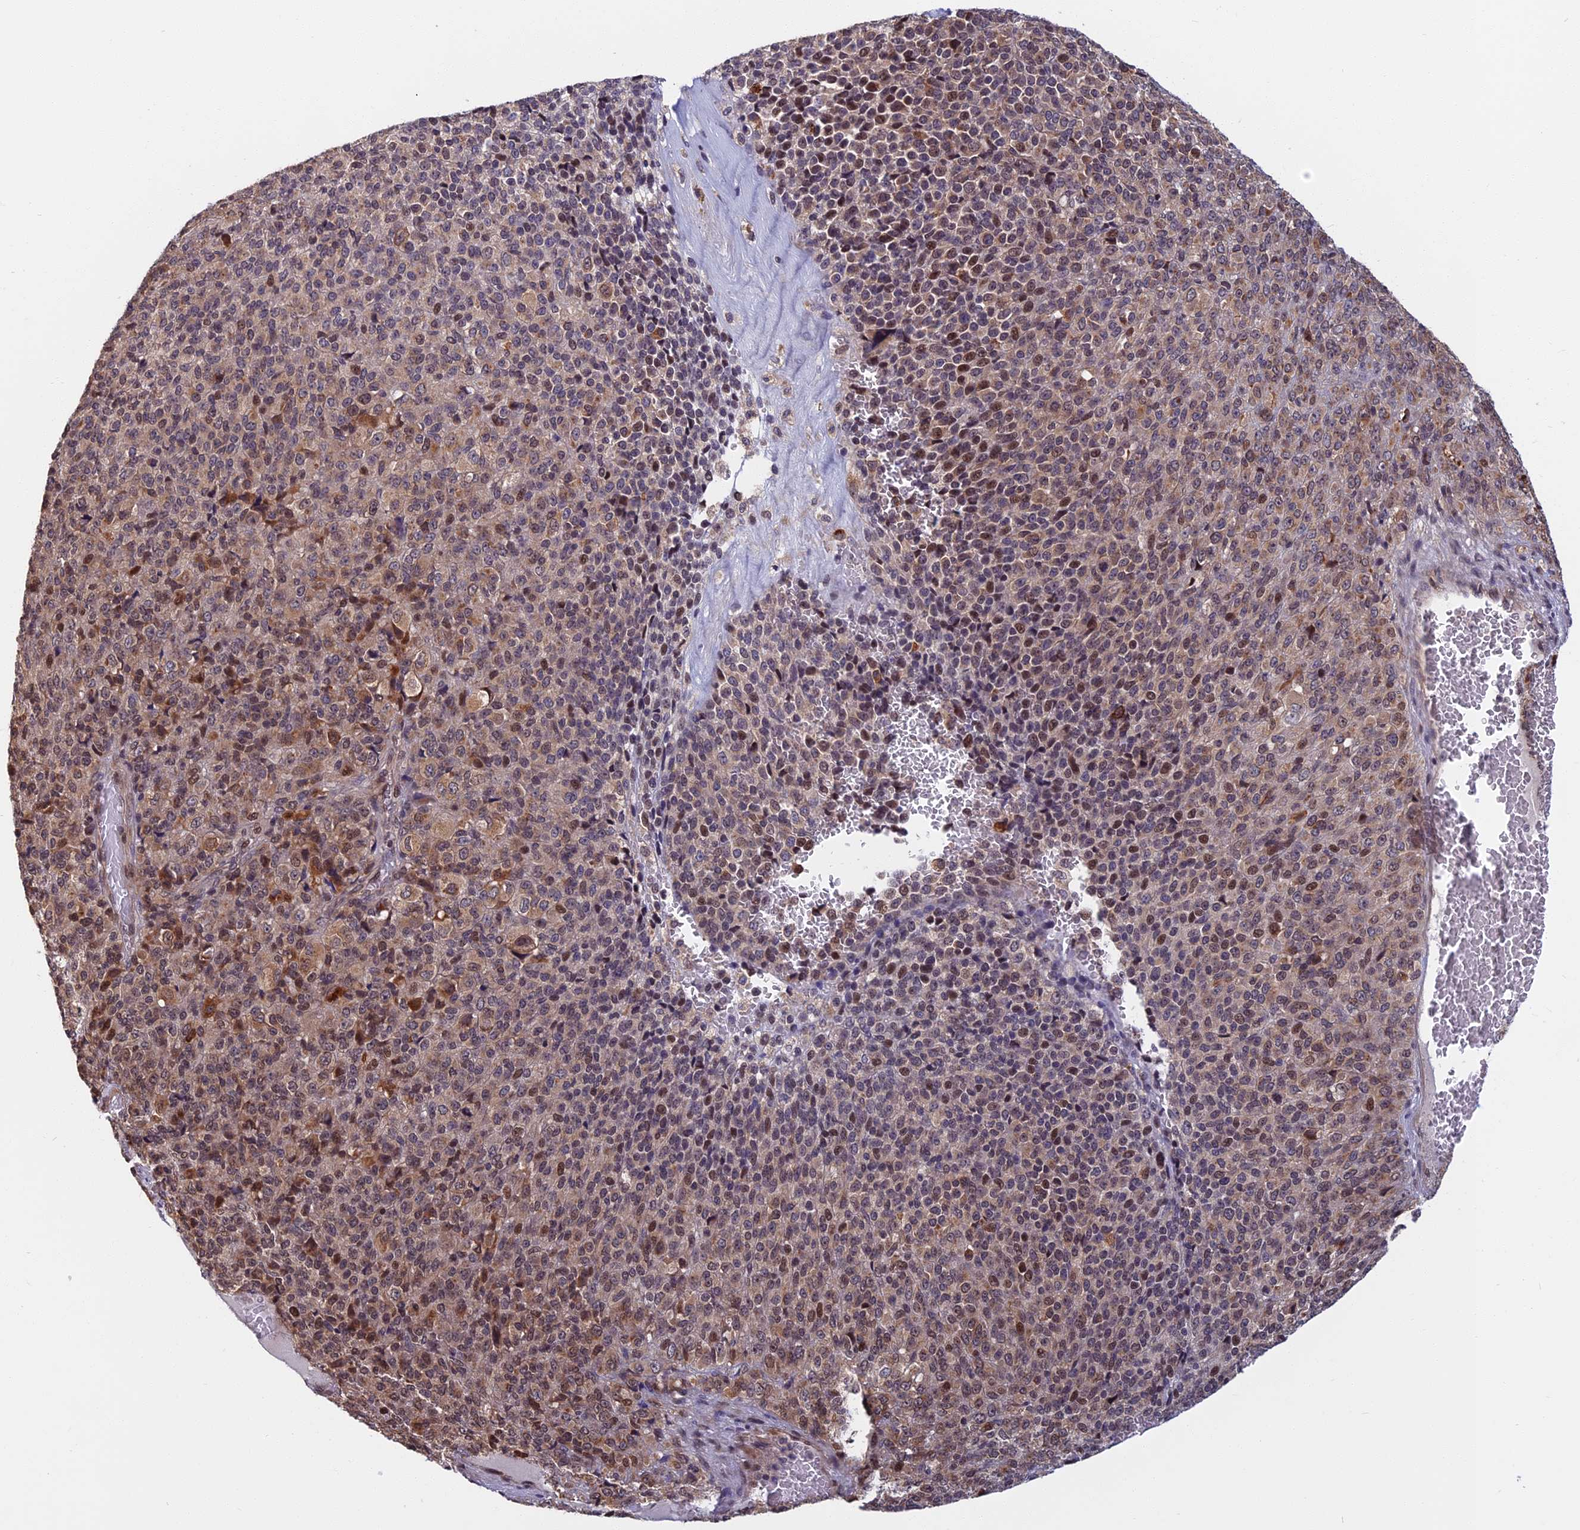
{"staining": {"intensity": "moderate", "quantity": "25%-75%", "location": "cytoplasmic/membranous,nuclear"}, "tissue": "melanoma", "cell_type": "Tumor cells", "image_type": "cancer", "snomed": [{"axis": "morphology", "description": "Malignant melanoma, Metastatic site"}, {"axis": "topography", "description": "Brain"}], "caption": "The immunohistochemical stain shows moderate cytoplasmic/membranous and nuclear positivity in tumor cells of melanoma tissue.", "gene": "CCDC113", "patient": {"sex": "female", "age": 56}}